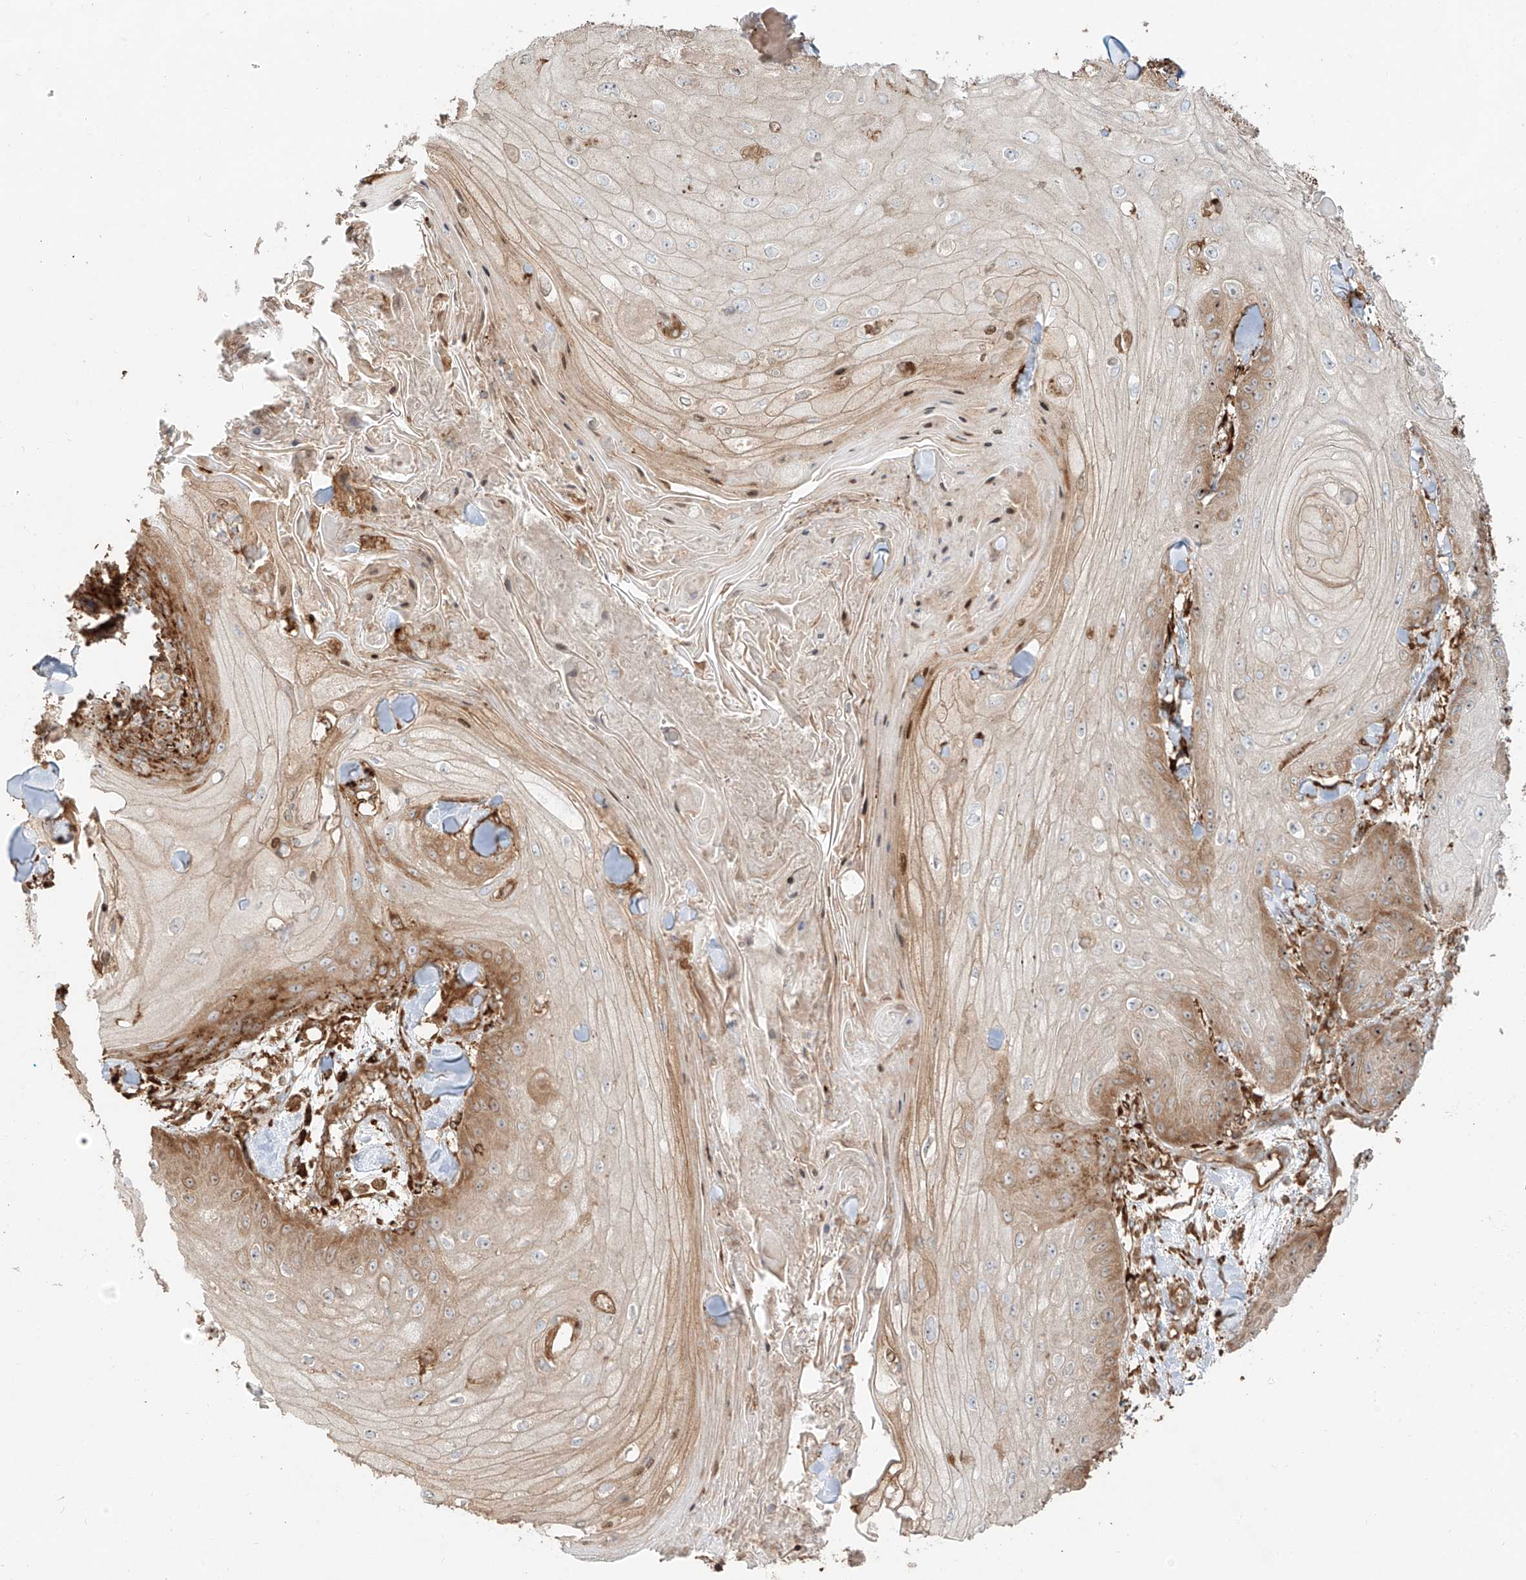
{"staining": {"intensity": "moderate", "quantity": "25%-75%", "location": "cytoplasmic/membranous"}, "tissue": "skin cancer", "cell_type": "Tumor cells", "image_type": "cancer", "snomed": [{"axis": "morphology", "description": "Squamous cell carcinoma, NOS"}, {"axis": "topography", "description": "Skin"}], "caption": "A high-resolution histopathology image shows immunohistochemistry staining of skin cancer (squamous cell carcinoma), which exhibits moderate cytoplasmic/membranous staining in approximately 25%-75% of tumor cells. The protein is stained brown, and the nuclei are stained in blue (DAB IHC with brightfield microscopy, high magnification).", "gene": "SNX9", "patient": {"sex": "male", "age": 74}}